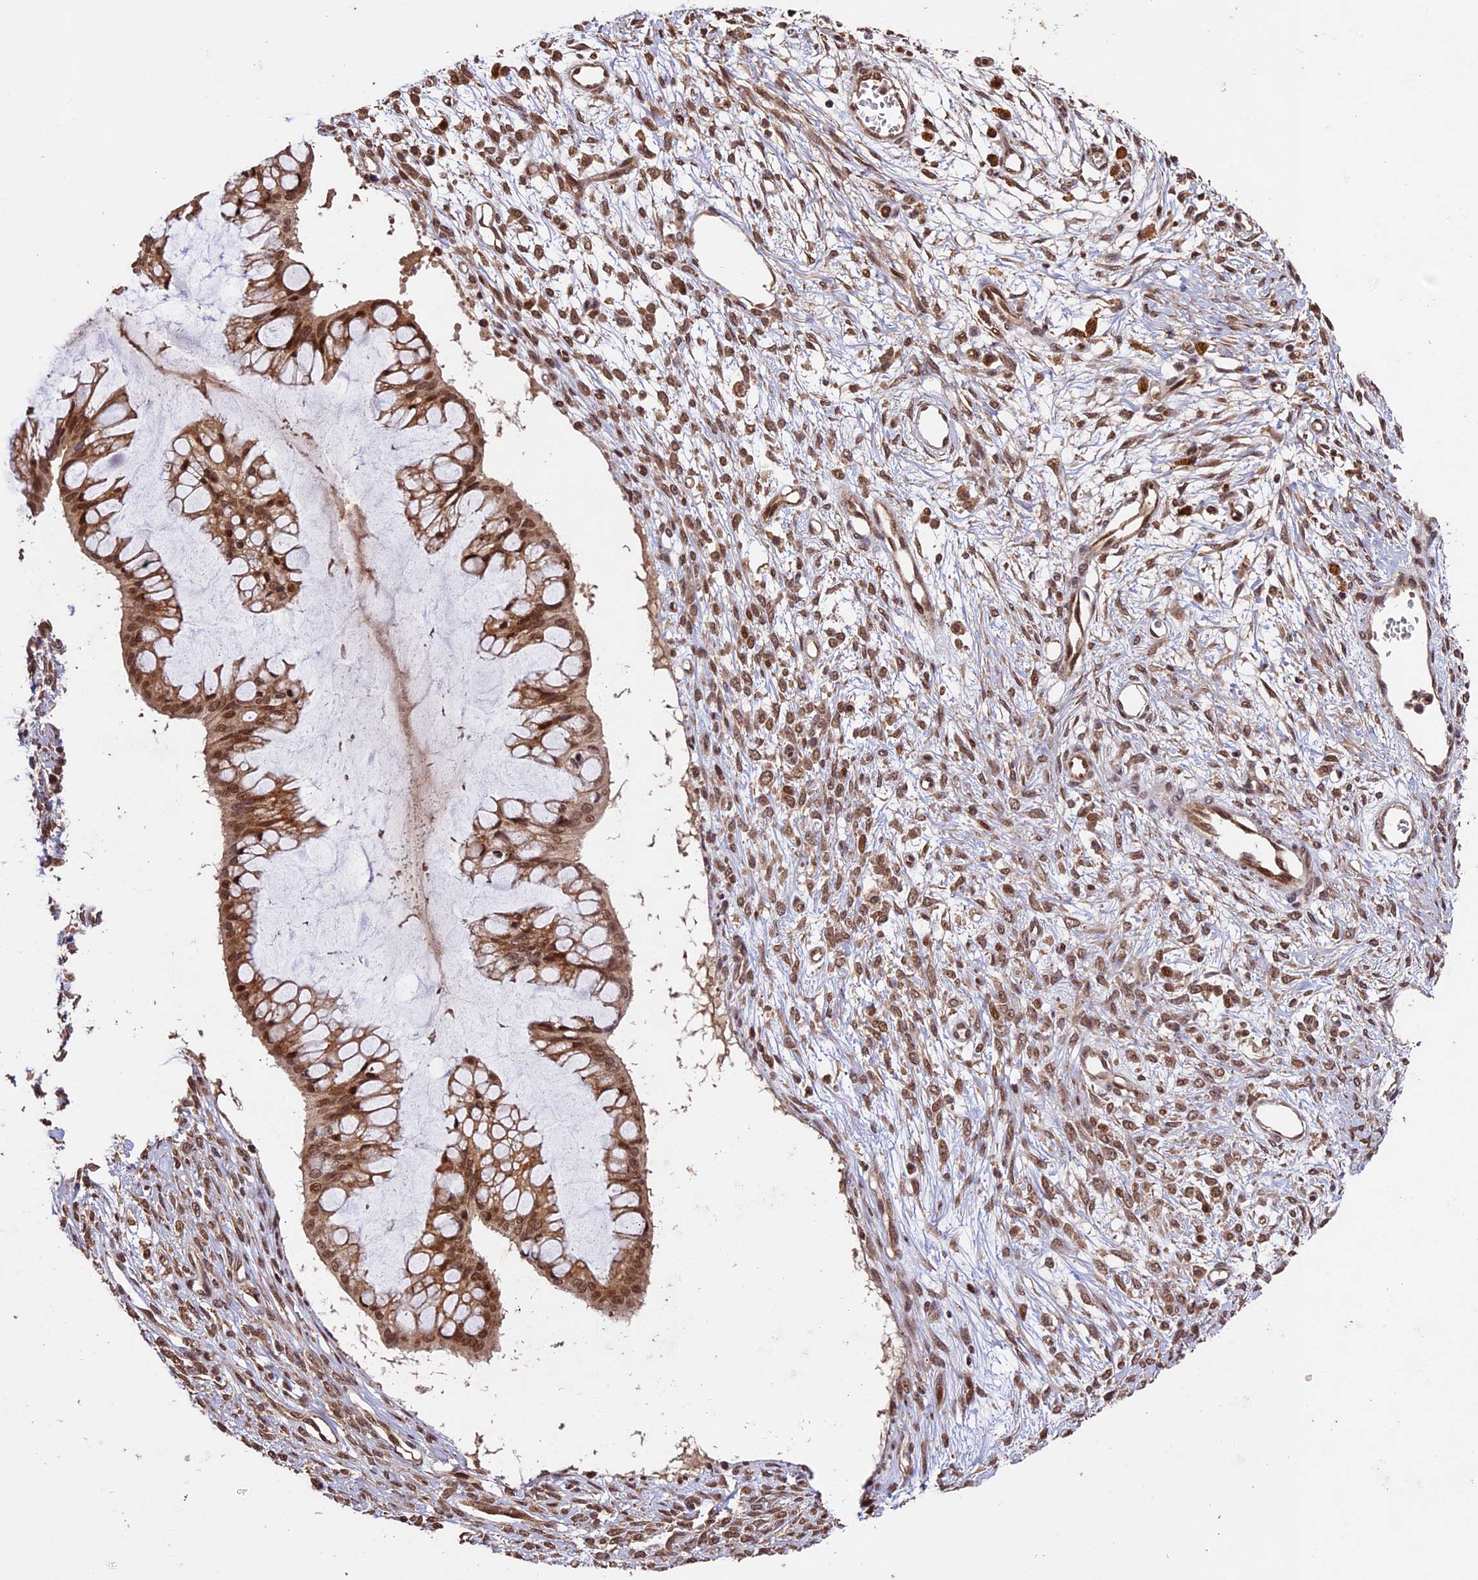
{"staining": {"intensity": "moderate", "quantity": ">75%", "location": "cytoplasmic/membranous,nuclear"}, "tissue": "ovarian cancer", "cell_type": "Tumor cells", "image_type": "cancer", "snomed": [{"axis": "morphology", "description": "Cystadenocarcinoma, mucinous, NOS"}, {"axis": "topography", "description": "Ovary"}], "caption": "Immunohistochemistry micrograph of ovarian cancer (mucinous cystadenocarcinoma) stained for a protein (brown), which reveals medium levels of moderate cytoplasmic/membranous and nuclear expression in approximately >75% of tumor cells.", "gene": "CDKN2AIP", "patient": {"sex": "female", "age": 73}}